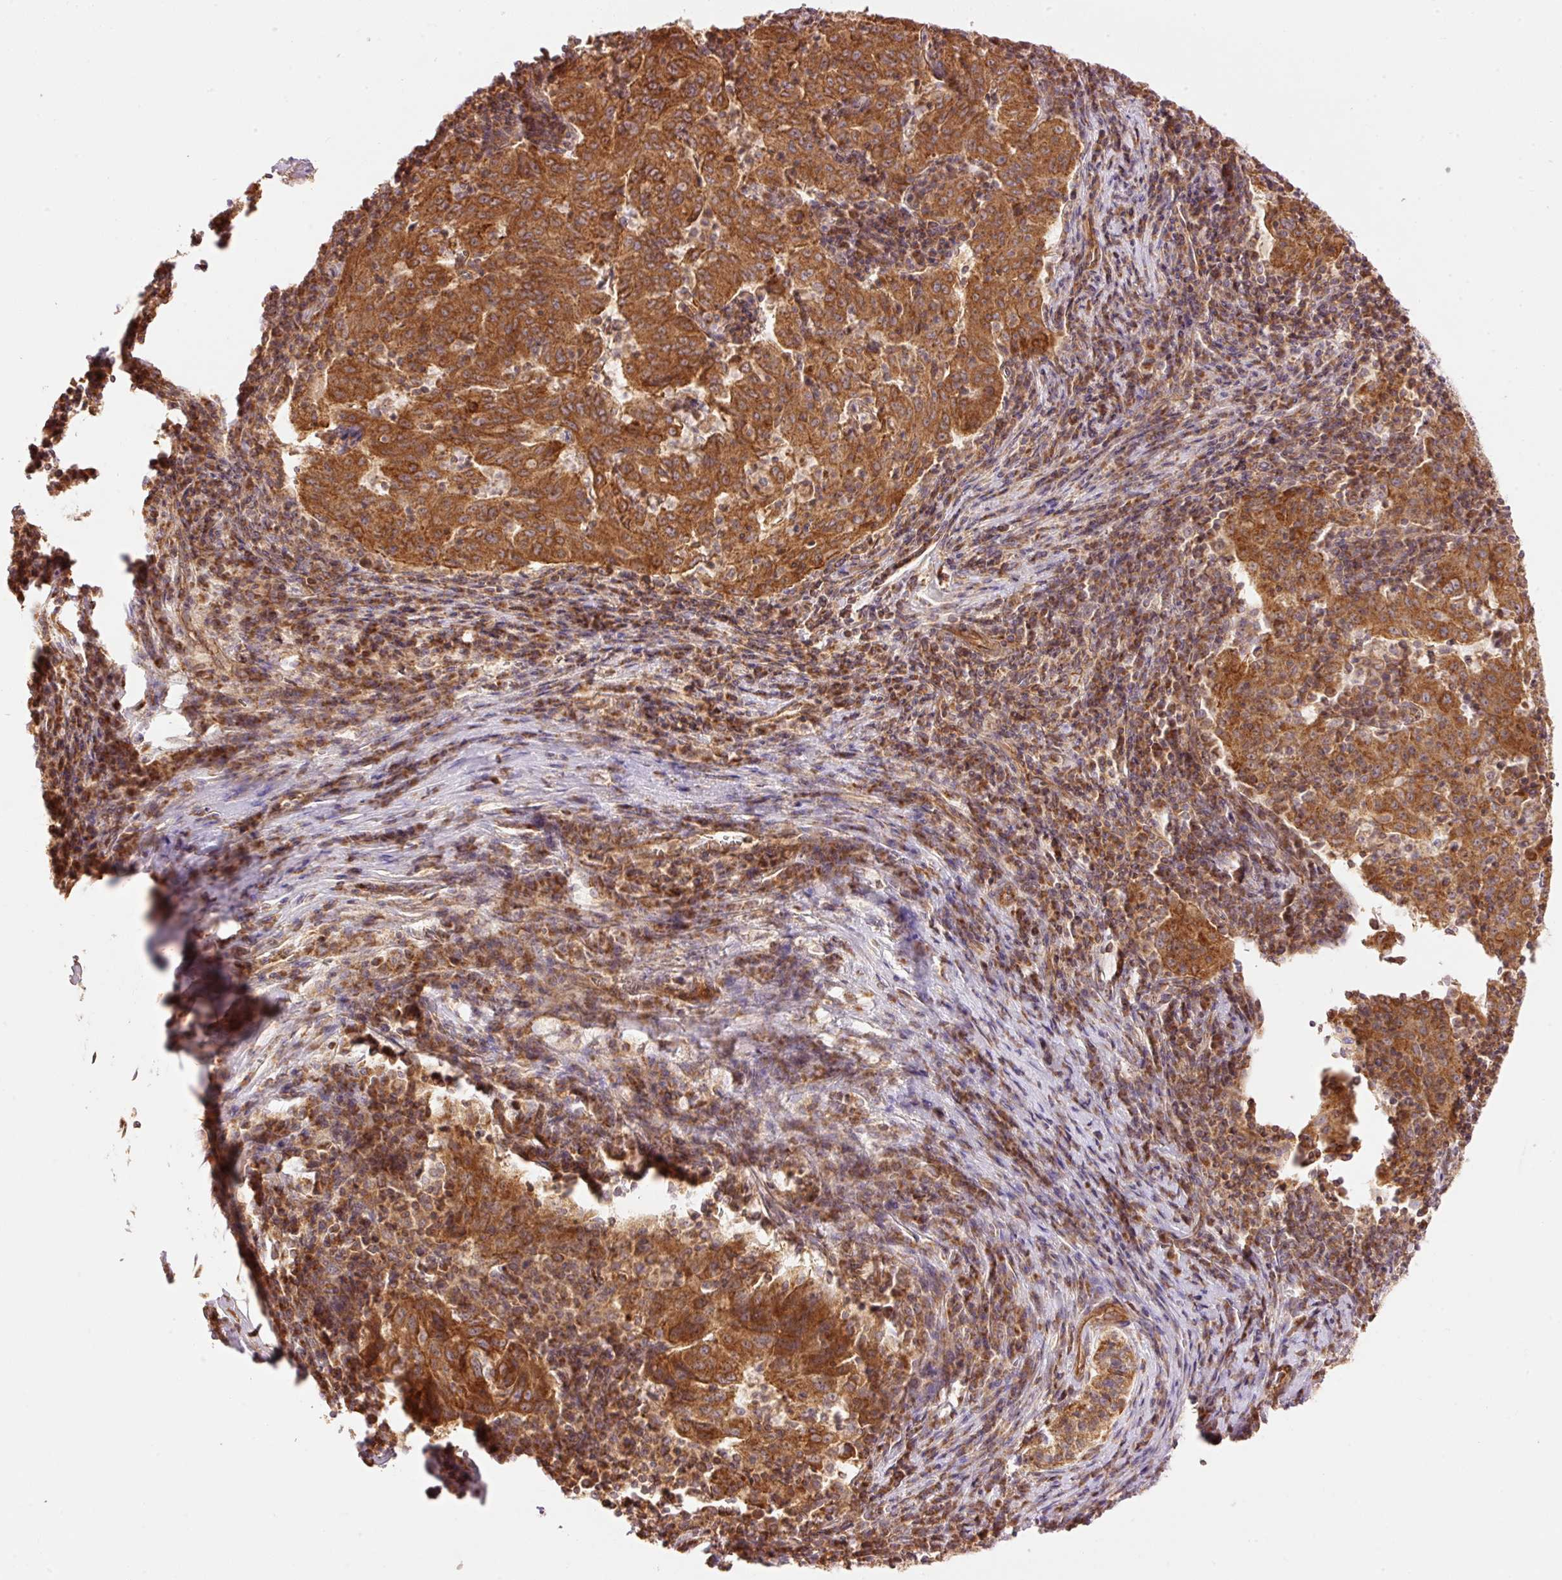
{"staining": {"intensity": "moderate", "quantity": ">75%", "location": "cytoplasmic/membranous"}, "tissue": "pancreatic cancer", "cell_type": "Tumor cells", "image_type": "cancer", "snomed": [{"axis": "morphology", "description": "Adenocarcinoma, NOS"}, {"axis": "topography", "description": "Pancreas"}], "caption": "IHC (DAB (3,3'-diaminobenzidine)) staining of human adenocarcinoma (pancreatic) shows moderate cytoplasmic/membranous protein expression in about >75% of tumor cells.", "gene": "ADCY4", "patient": {"sex": "male", "age": 63}}